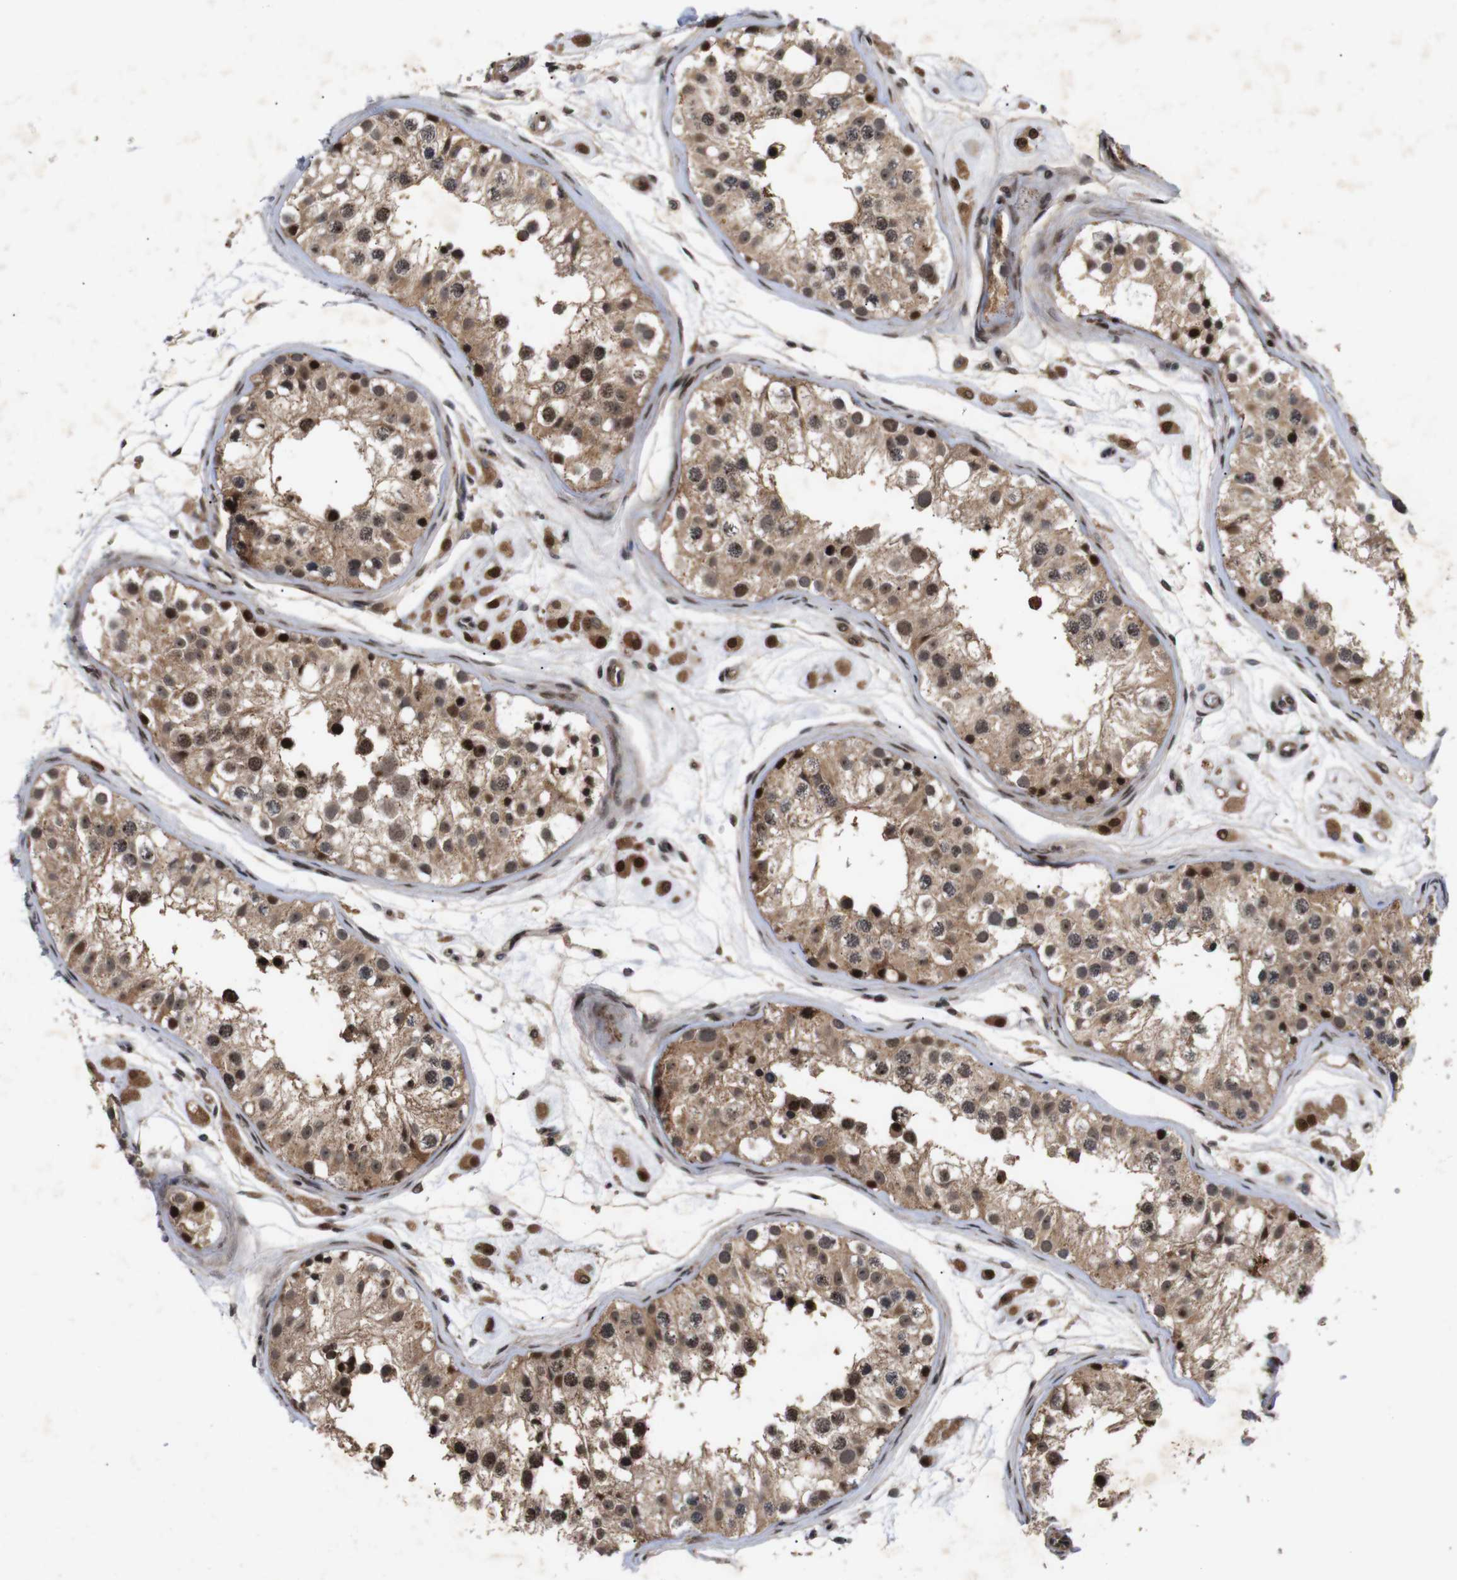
{"staining": {"intensity": "strong", "quantity": ">75%", "location": "cytoplasmic/membranous,nuclear"}, "tissue": "testis", "cell_type": "Cells in seminiferous ducts", "image_type": "normal", "snomed": [{"axis": "morphology", "description": "Normal tissue, NOS"}, {"axis": "morphology", "description": "Adenocarcinoma, metastatic, NOS"}, {"axis": "topography", "description": "Testis"}], "caption": "IHC histopathology image of normal testis: human testis stained using IHC displays high levels of strong protein expression localized specifically in the cytoplasmic/membranous,nuclear of cells in seminiferous ducts, appearing as a cytoplasmic/membranous,nuclear brown color.", "gene": "KIF23", "patient": {"sex": "male", "age": 26}}